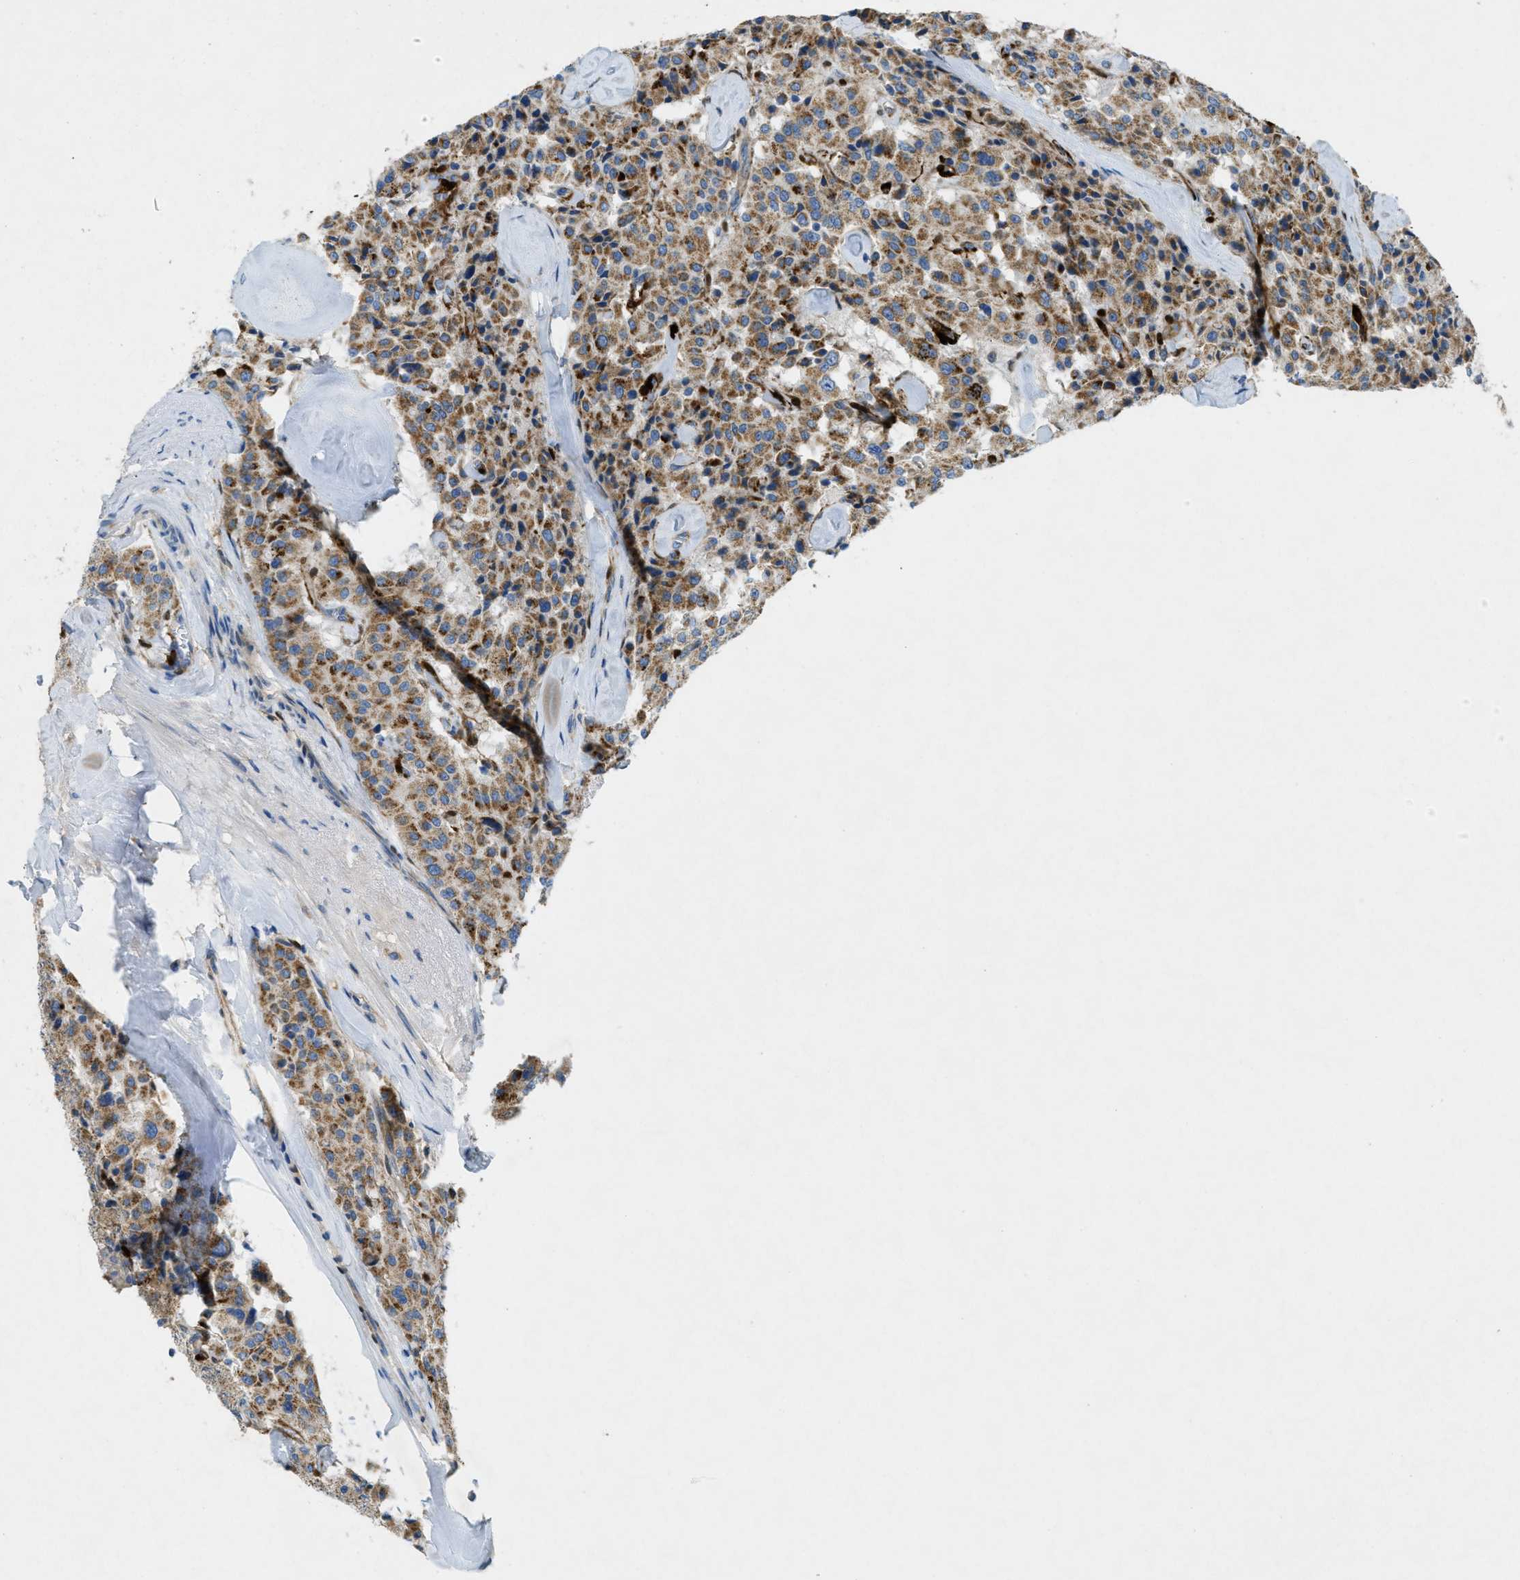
{"staining": {"intensity": "moderate", "quantity": ">75%", "location": "cytoplasmic/membranous"}, "tissue": "carcinoid", "cell_type": "Tumor cells", "image_type": "cancer", "snomed": [{"axis": "morphology", "description": "Carcinoid, malignant, NOS"}, {"axis": "topography", "description": "Lung"}], "caption": "High-magnification brightfield microscopy of carcinoid stained with DAB (3,3'-diaminobenzidine) (brown) and counterstained with hematoxylin (blue). tumor cells exhibit moderate cytoplasmic/membranous staining is appreciated in about>75% of cells.", "gene": "CYGB", "patient": {"sex": "male", "age": 30}}